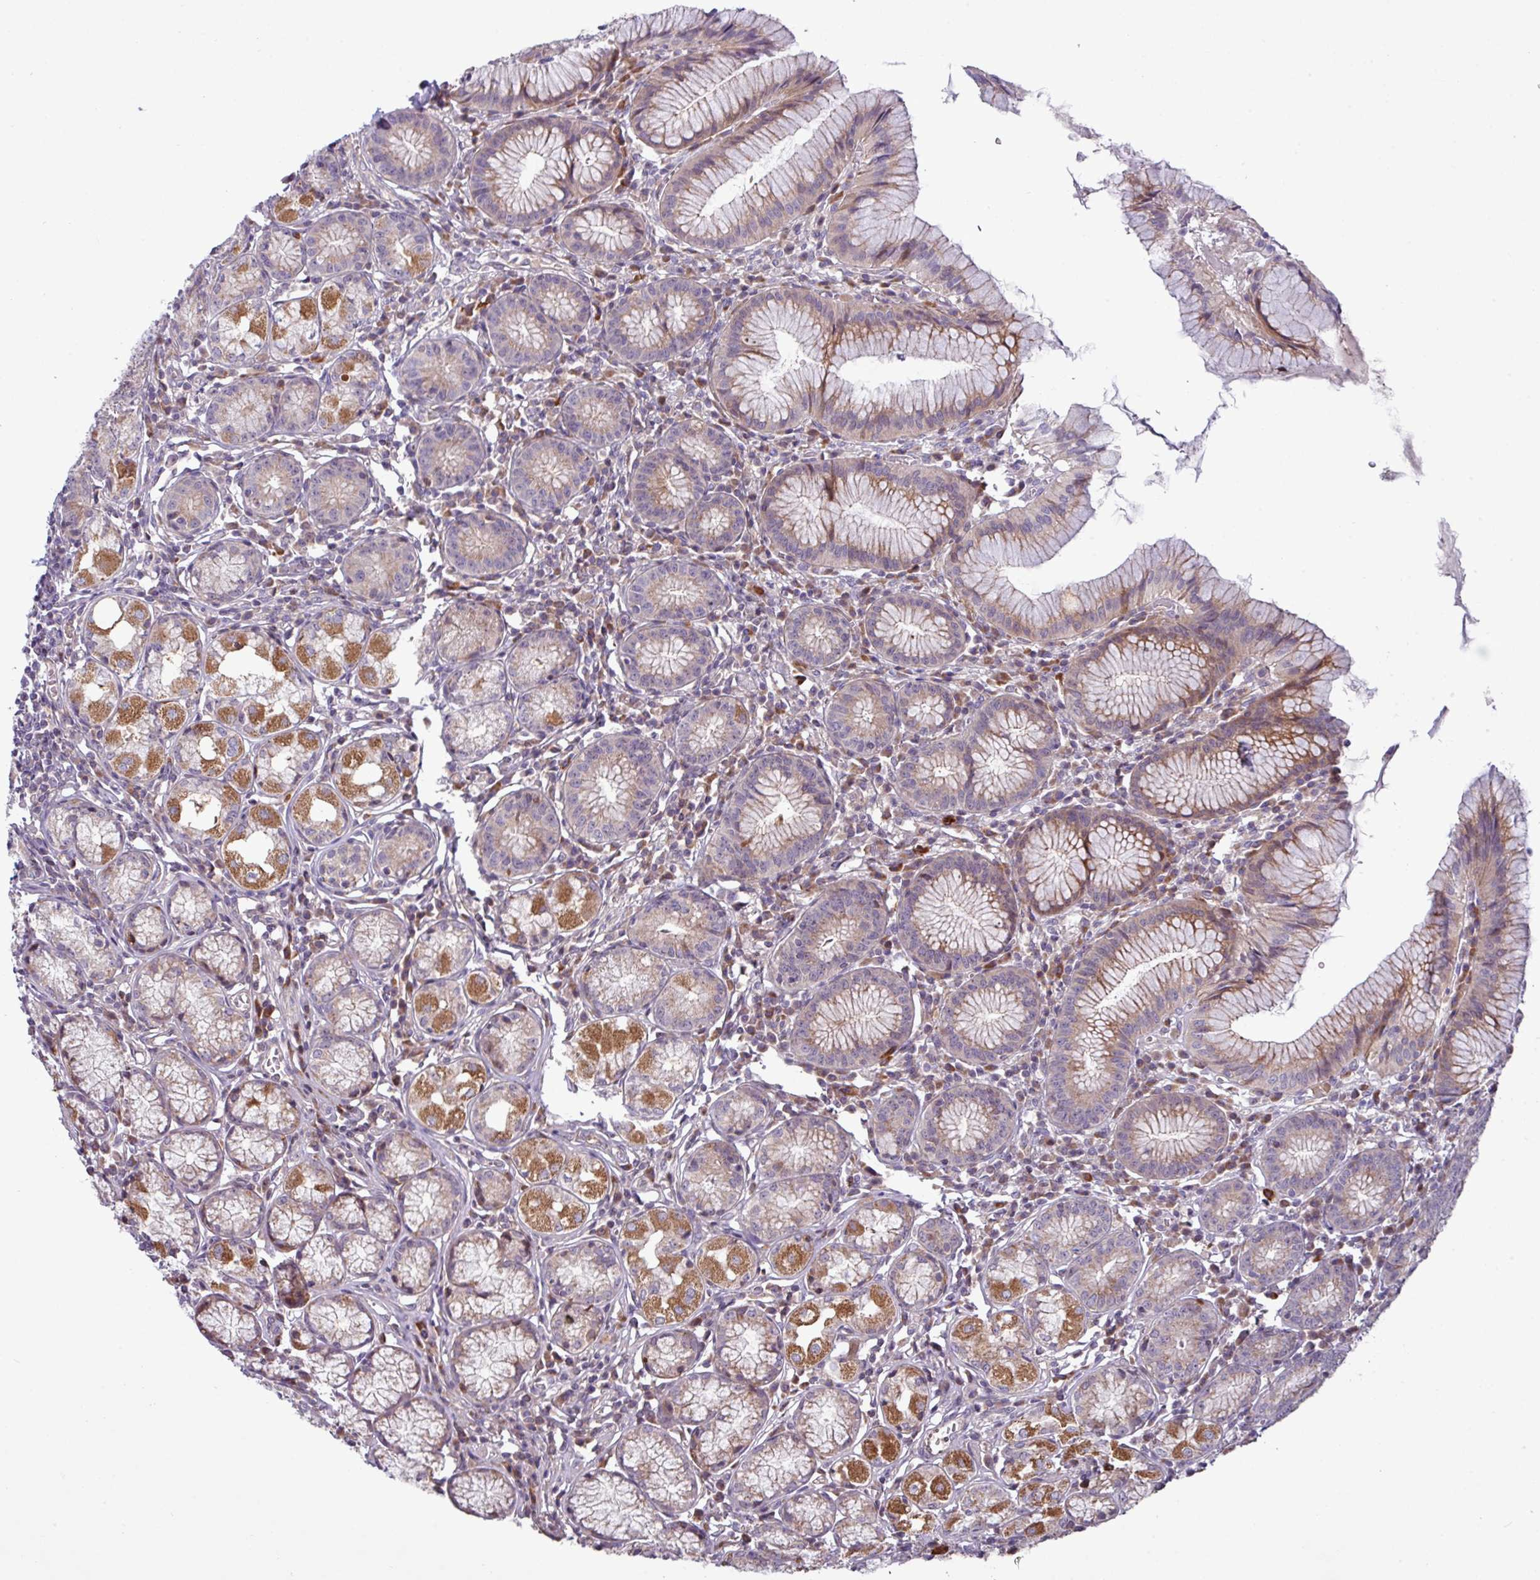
{"staining": {"intensity": "strong", "quantity": "25%-75%", "location": "cytoplasmic/membranous"}, "tissue": "stomach", "cell_type": "Glandular cells", "image_type": "normal", "snomed": [{"axis": "morphology", "description": "Normal tissue, NOS"}, {"axis": "topography", "description": "Stomach"}], "caption": "Immunohistochemistry (IHC) photomicrograph of normal human stomach stained for a protein (brown), which displays high levels of strong cytoplasmic/membranous positivity in approximately 25%-75% of glandular cells.", "gene": "TNFSF12", "patient": {"sex": "male", "age": 55}}